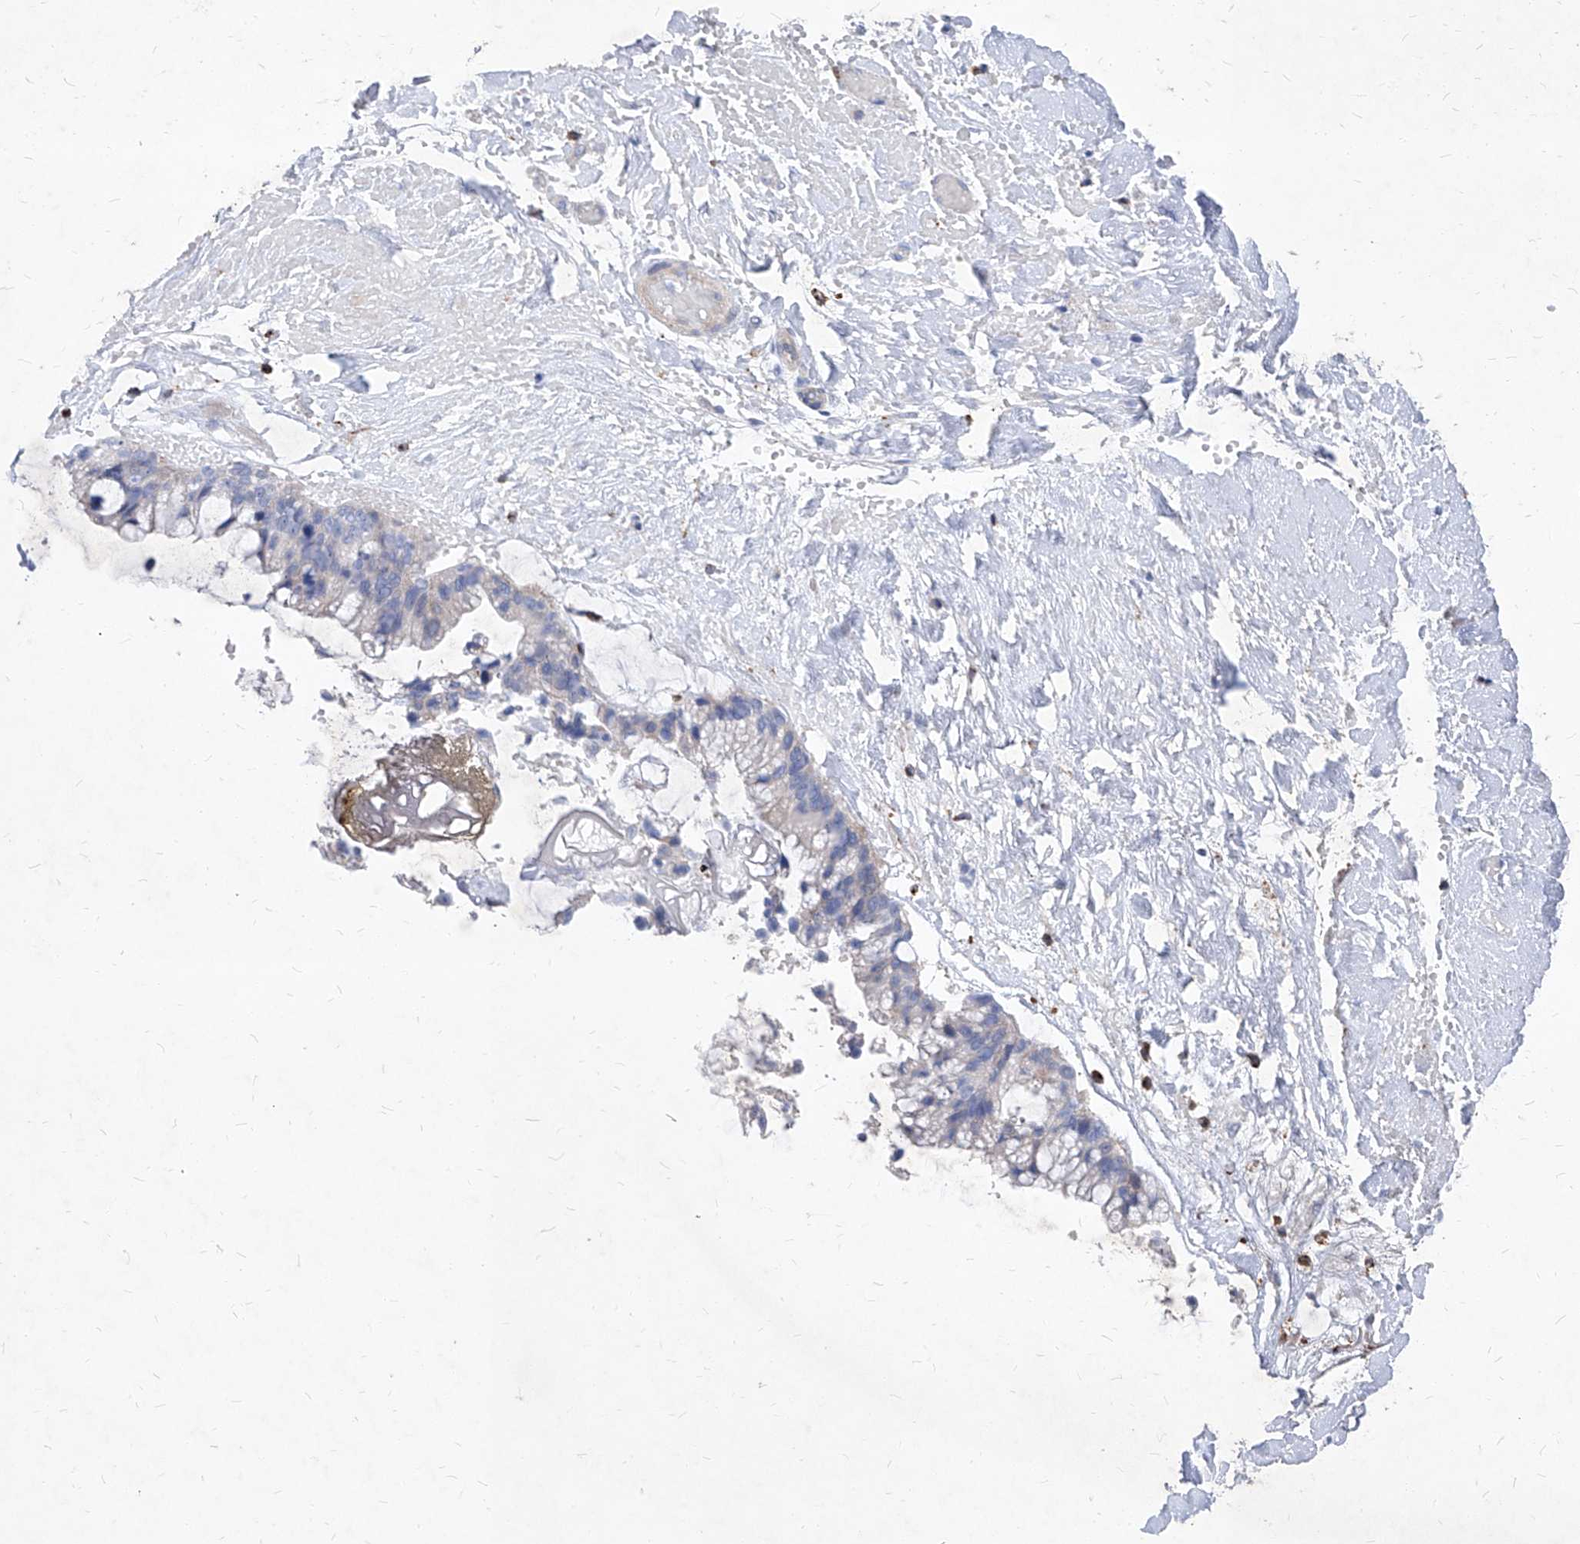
{"staining": {"intensity": "negative", "quantity": "none", "location": "none"}, "tissue": "ovarian cancer", "cell_type": "Tumor cells", "image_type": "cancer", "snomed": [{"axis": "morphology", "description": "Cystadenocarcinoma, mucinous, NOS"}, {"axis": "topography", "description": "Ovary"}], "caption": "Immunohistochemistry histopathology image of neoplastic tissue: human ovarian cancer (mucinous cystadenocarcinoma) stained with DAB reveals no significant protein positivity in tumor cells.", "gene": "UBOX5", "patient": {"sex": "female", "age": 39}}